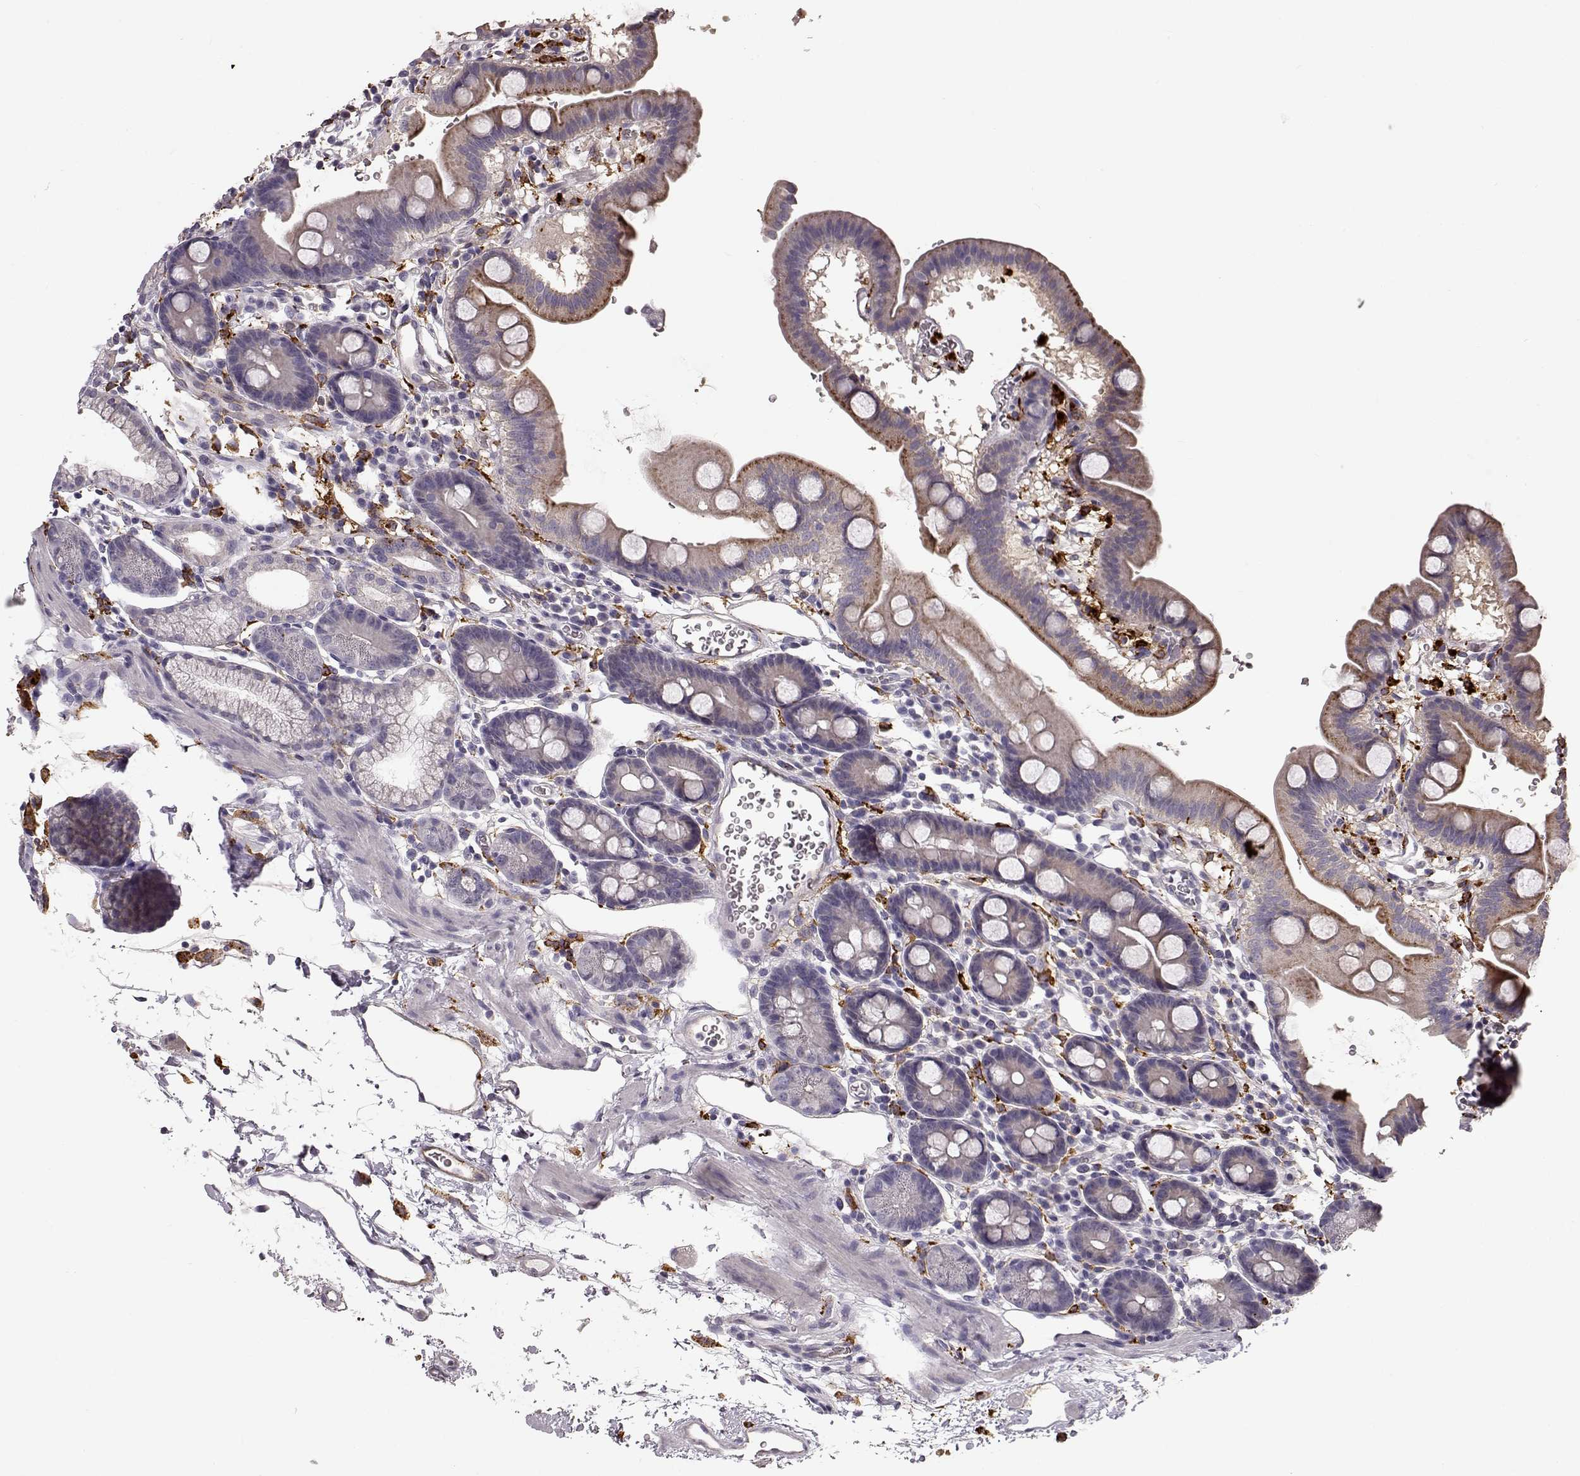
{"staining": {"intensity": "moderate", "quantity": "<25%", "location": "cytoplasmic/membranous"}, "tissue": "duodenum", "cell_type": "Glandular cells", "image_type": "normal", "snomed": [{"axis": "morphology", "description": "Normal tissue, NOS"}, {"axis": "topography", "description": "Duodenum"}], "caption": "The image shows immunohistochemical staining of normal duodenum. There is moderate cytoplasmic/membranous staining is identified in about <25% of glandular cells.", "gene": "CCNF", "patient": {"sex": "male", "age": 59}}